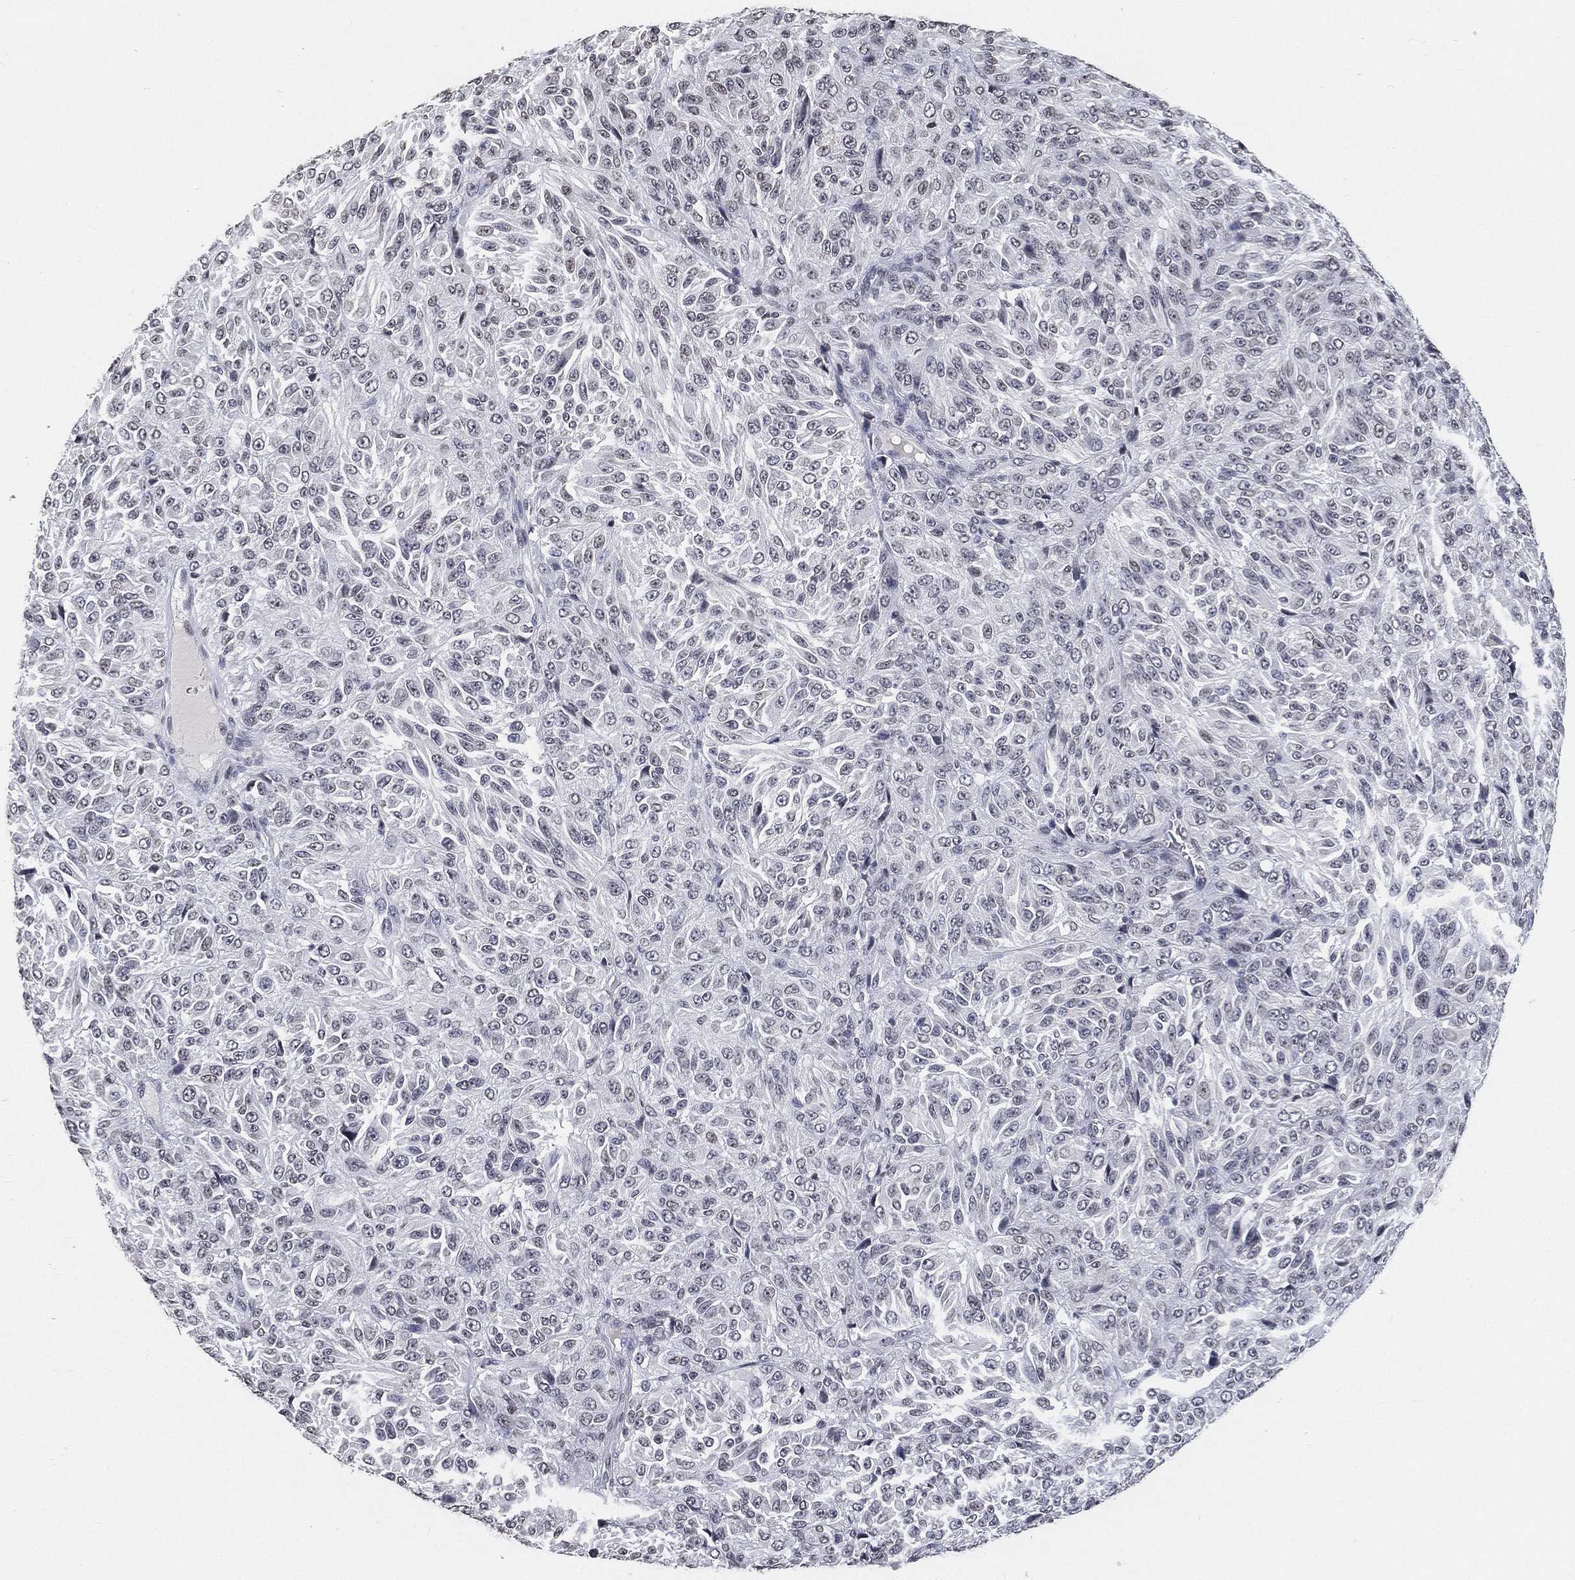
{"staining": {"intensity": "negative", "quantity": "none", "location": "none"}, "tissue": "melanoma", "cell_type": "Tumor cells", "image_type": "cancer", "snomed": [{"axis": "morphology", "description": "Malignant melanoma, Metastatic site"}, {"axis": "topography", "description": "Brain"}], "caption": "The immunohistochemistry (IHC) image has no significant staining in tumor cells of melanoma tissue. (Immunohistochemistry (ihc), brightfield microscopy, high magnification).", "gene": "ARG1", "patient": {"sex": "female", "age": 56}}